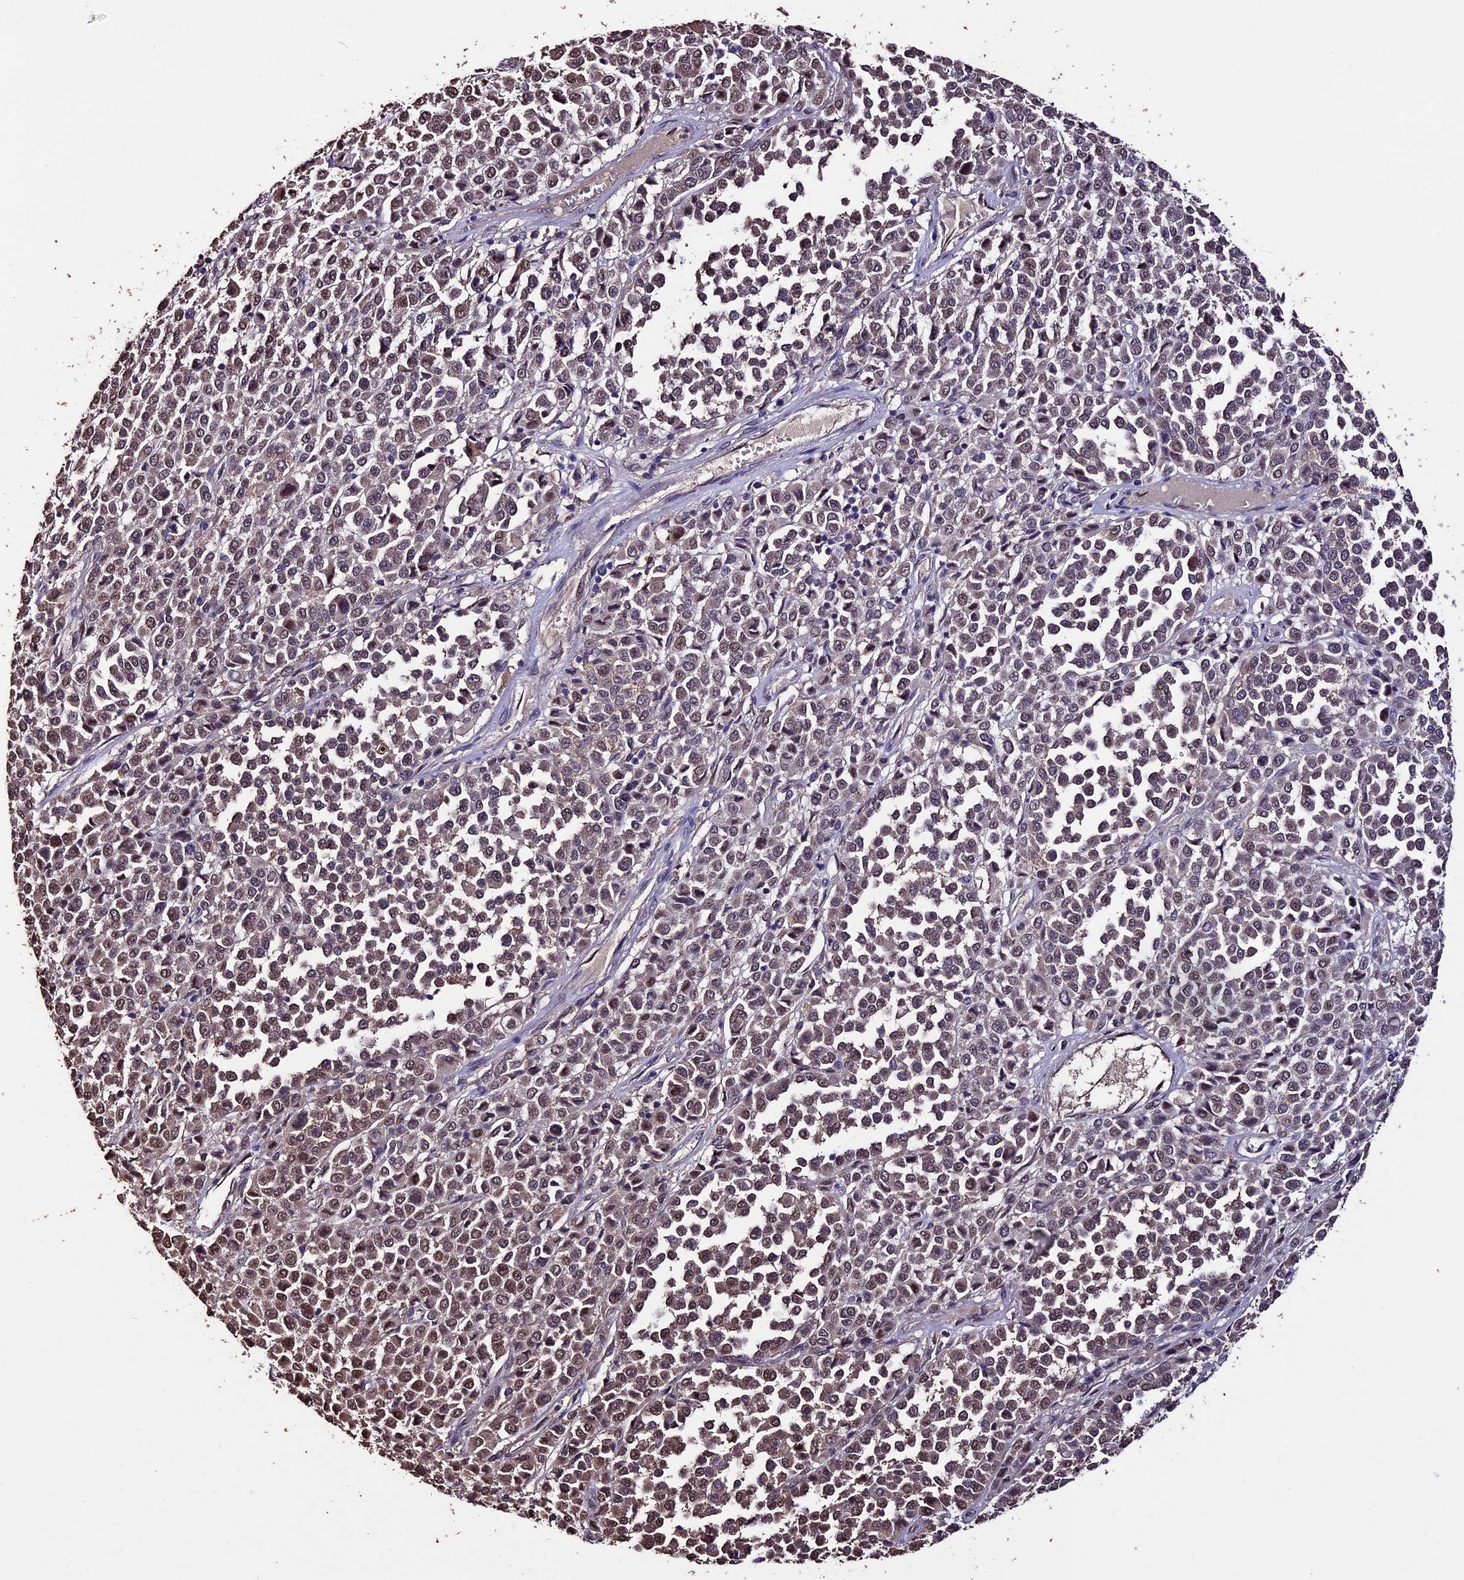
{"staining": {"intensity": "moderate", "quantity": ">75%", "location": "cytoplasmic/membranous,nuclear"}, "tissue": "melanoma", "cell_type": "Tumor cells", "image_type": "cancer", "snomed": [{"axis": "morphology", "description": "Malignant melanoma, Metastatic site"}, {"axis": "topography", "description": "Pancreas"}], "caption": "This is an image of immunohistochemistry staining of malignant melanoma (metastatic site), which shows moderate positivity in the cytoplasmic/membranous and nuclear of tumor cells.", "gene": "DIS3L", "patient": {"sex": "female", "age": 30}}